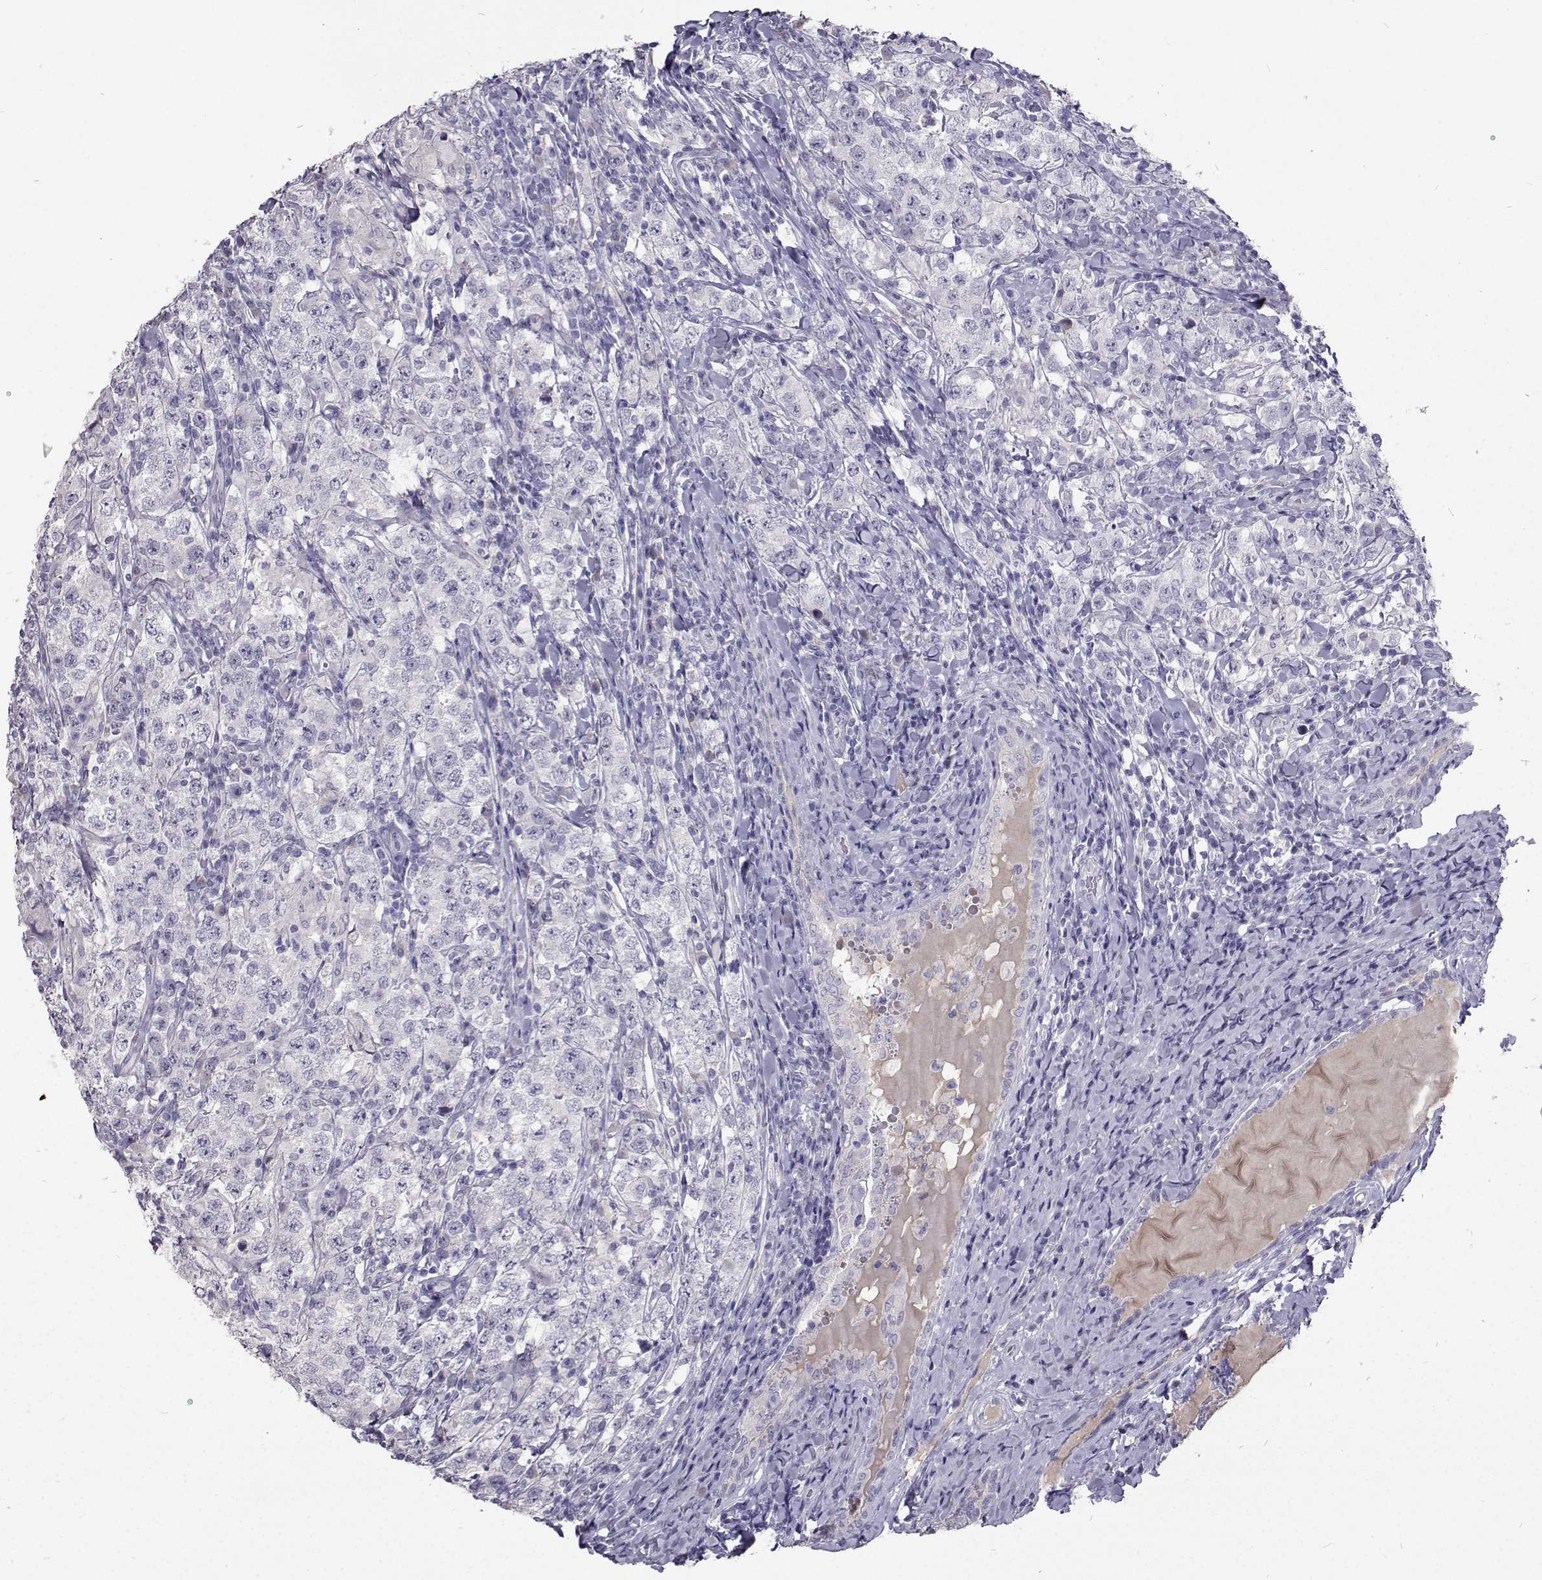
{"staining": {"intensity": "negative", "quantity": "none", "location": "none"}, "tissue": "testis cancer", "cell_type": "Tumor cells", "image_type": "cancer", "snomed": [{"axis": "morphology", "description": "Seminoma, NOS"}, {"axis": "morphology", "description": "Carcinoma, Embryonal, NOS"}, {"axis": "topography", "description": "Testis"}], "caption": "This photomicrograph is of testis cancer (embryonal carcinoma) stained with immunohistochemistry (IHC) to label a protein in brown with the nuclei are counter-stained blue. There is no positivity in tumor cells.", "gene": "CFAP44", "patient": {"sex": "male", "age": 41}}